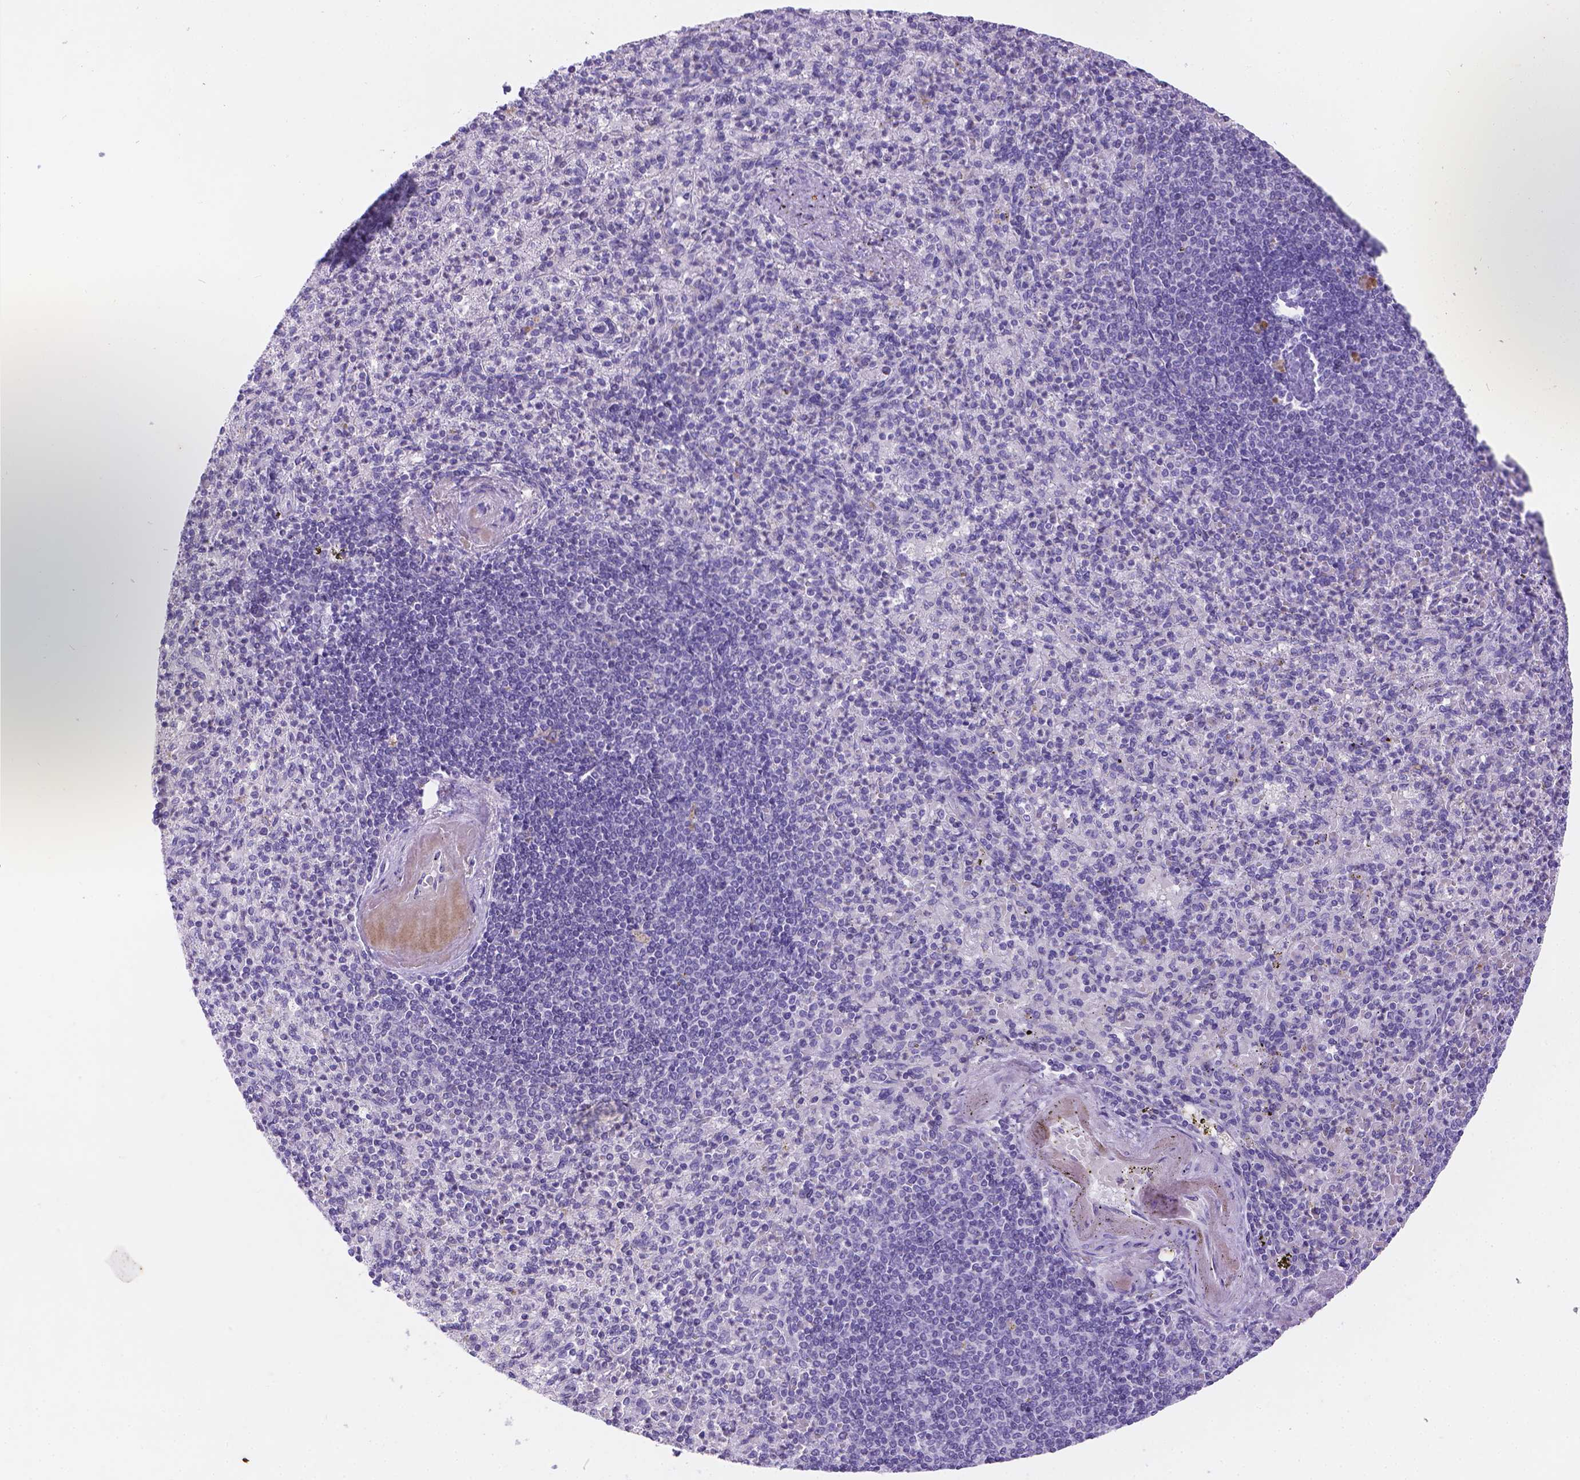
{"staining": {"intensity": "negative", "quantity": "none", "location": "none"}, "tissue": "spleen", "cell_type": "Cells in red pulp", "image_type": "normal", "snomed": [{"axis": "morphology", "description": "Normal tissue, NOS"}, {"axis": "topography", "description": "Spleen"}], "caption": "Cells in red pulp show no significant expression in benign spleen. Brightfield microscopy of immunohistochemistry stained with DAB (3,3'-diaminobenzidine) (brown) and hematoxylin (blue), captured at high magnification.", "gene": "DMWD", "patient": {"sex": "female", "age": 74}}